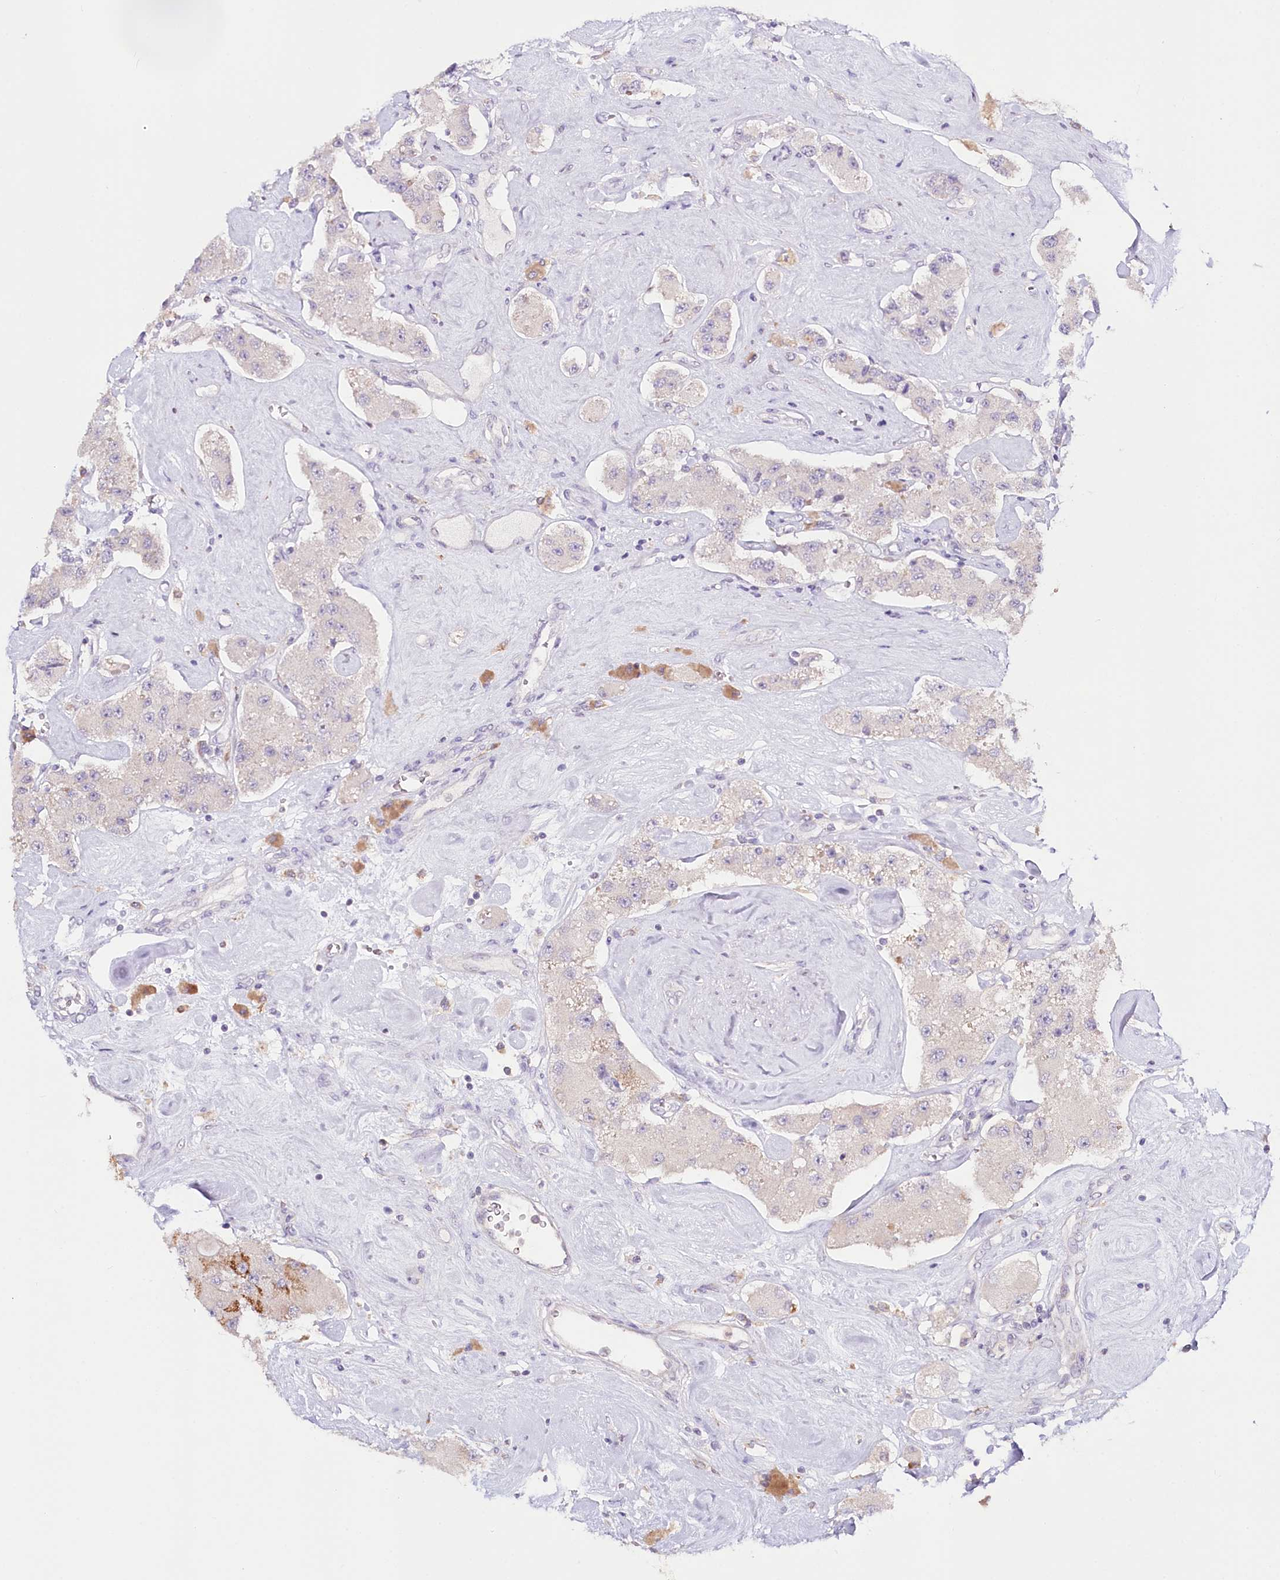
{"staining": {"intensity": "negative", "quantity": "none", "location": "none"}, "tissue": "carcinoid", "cell_type": "Tumor cells", "image_type": "cancer", "snomed": [{"axis": "morphology", "description": "Carcinoid, malignant, NOS"}, {"axis": "topography", "description": "Pancreas"}], "caption": "Tumor cells are negative for protein expression in human carcinoid. Brightfield microscopy of immunohistochemistry (IHC) stained with DAB (3,3'-diaminobenzidine) (brown) and hematoxylin (blue), captured at high magnification.", "gene": "DAPK1", "patient": {"sex": "male", "age": 41}}